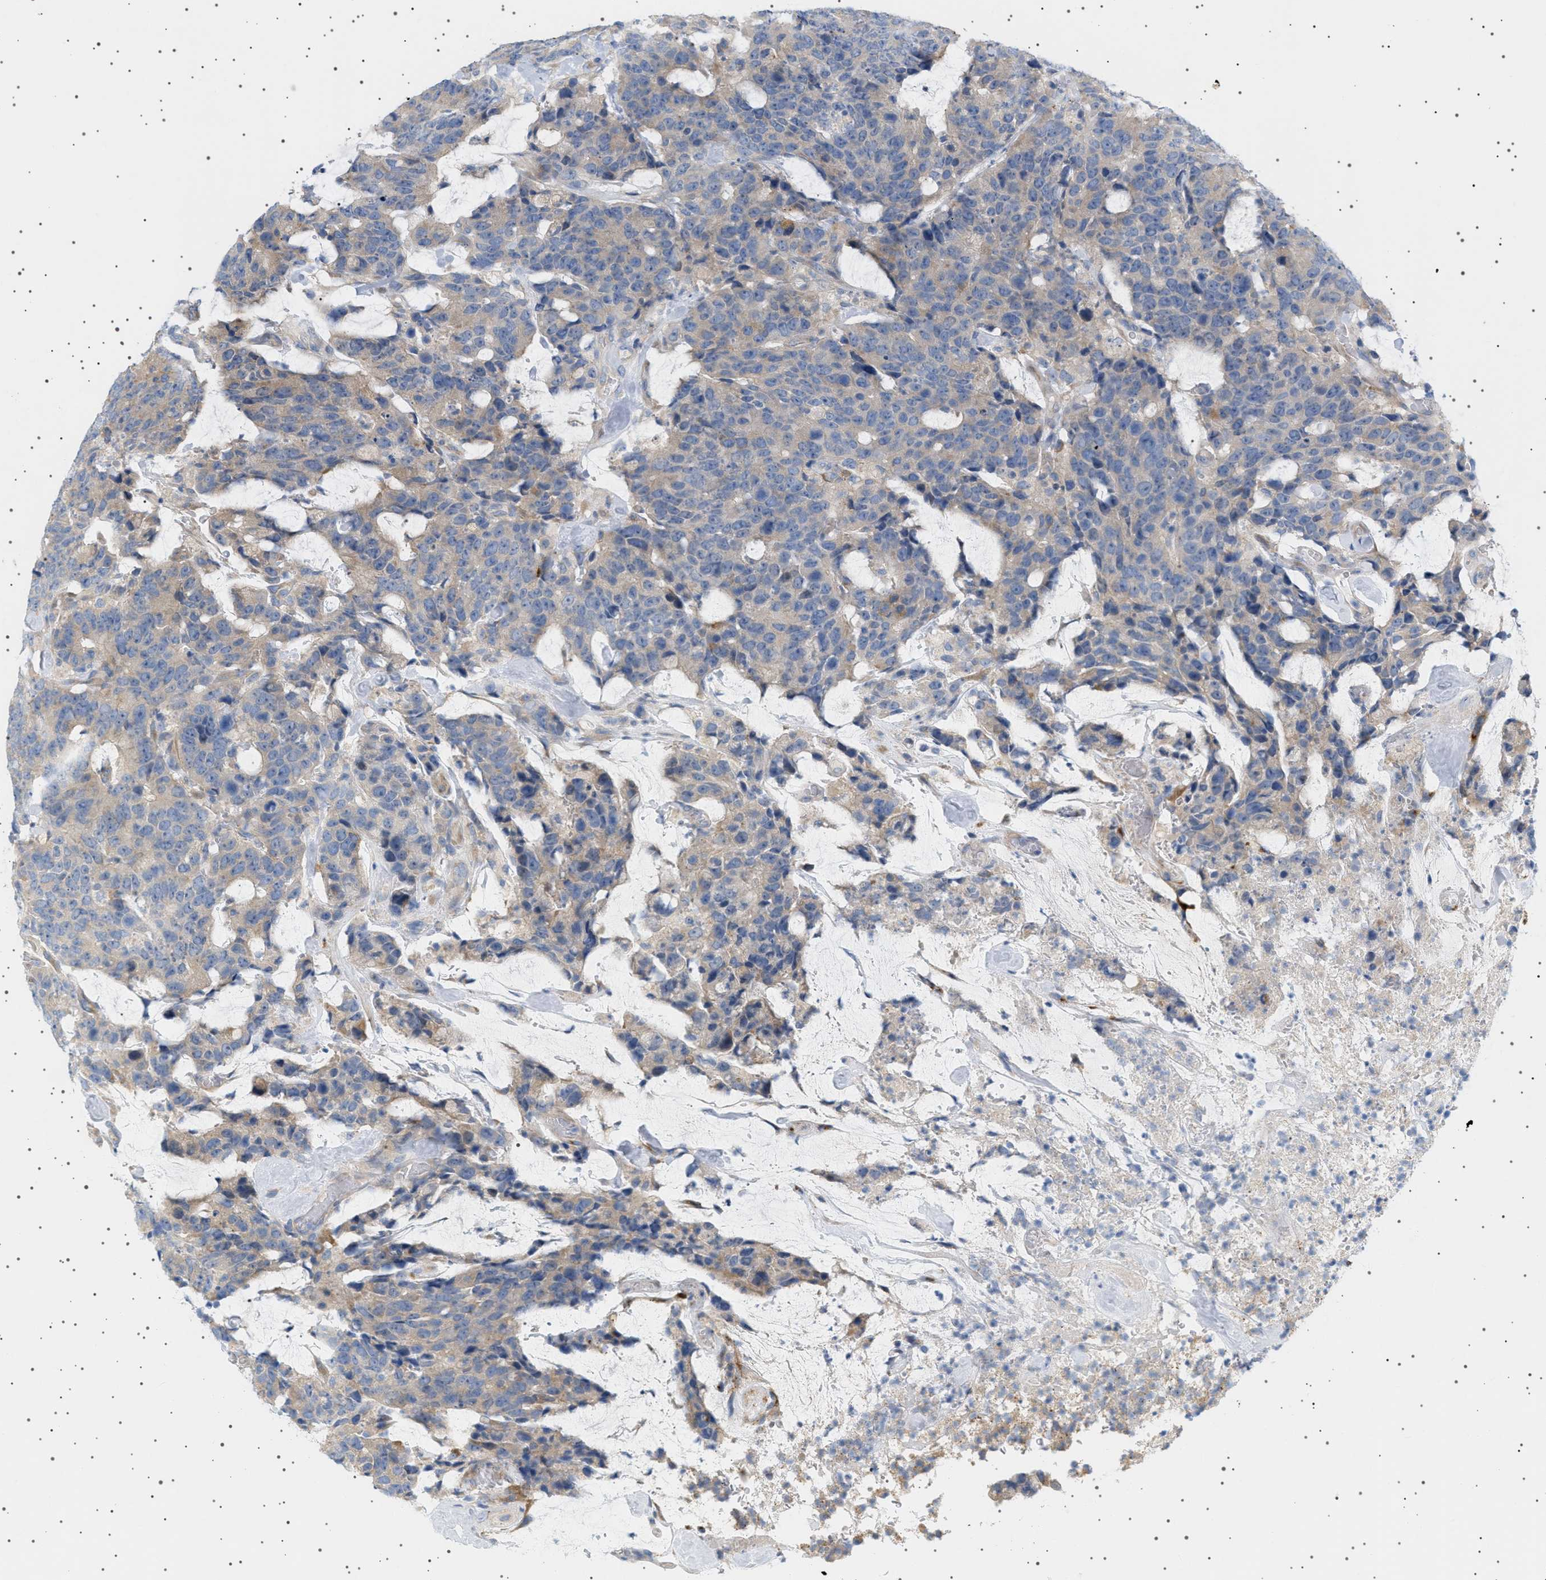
{"staining": {"intensity": "weak", "quantity": "25%-75%", "location": "cytoplasmic/membranous"}, "tissue": "colorectal cancer", "cell_type": "Tumor cells", "image_type": "cancer", "snomed": [{"axis": "morphology", "description": "Adenocarcinoma, NOS"}, {"axis": "topography", "description": "Colon"}], "caption": "Colorectal cancer tissue reveals weak cytoplasmic/membranous expression in approximately 25%-75% of tumor cells (DAB (3,3'-diaminobenzidine) IHC, brown staining for protein, blue staining for nuclei).", "gene": "ADCY10", "patient": {"sex": "female", "age": 86}}